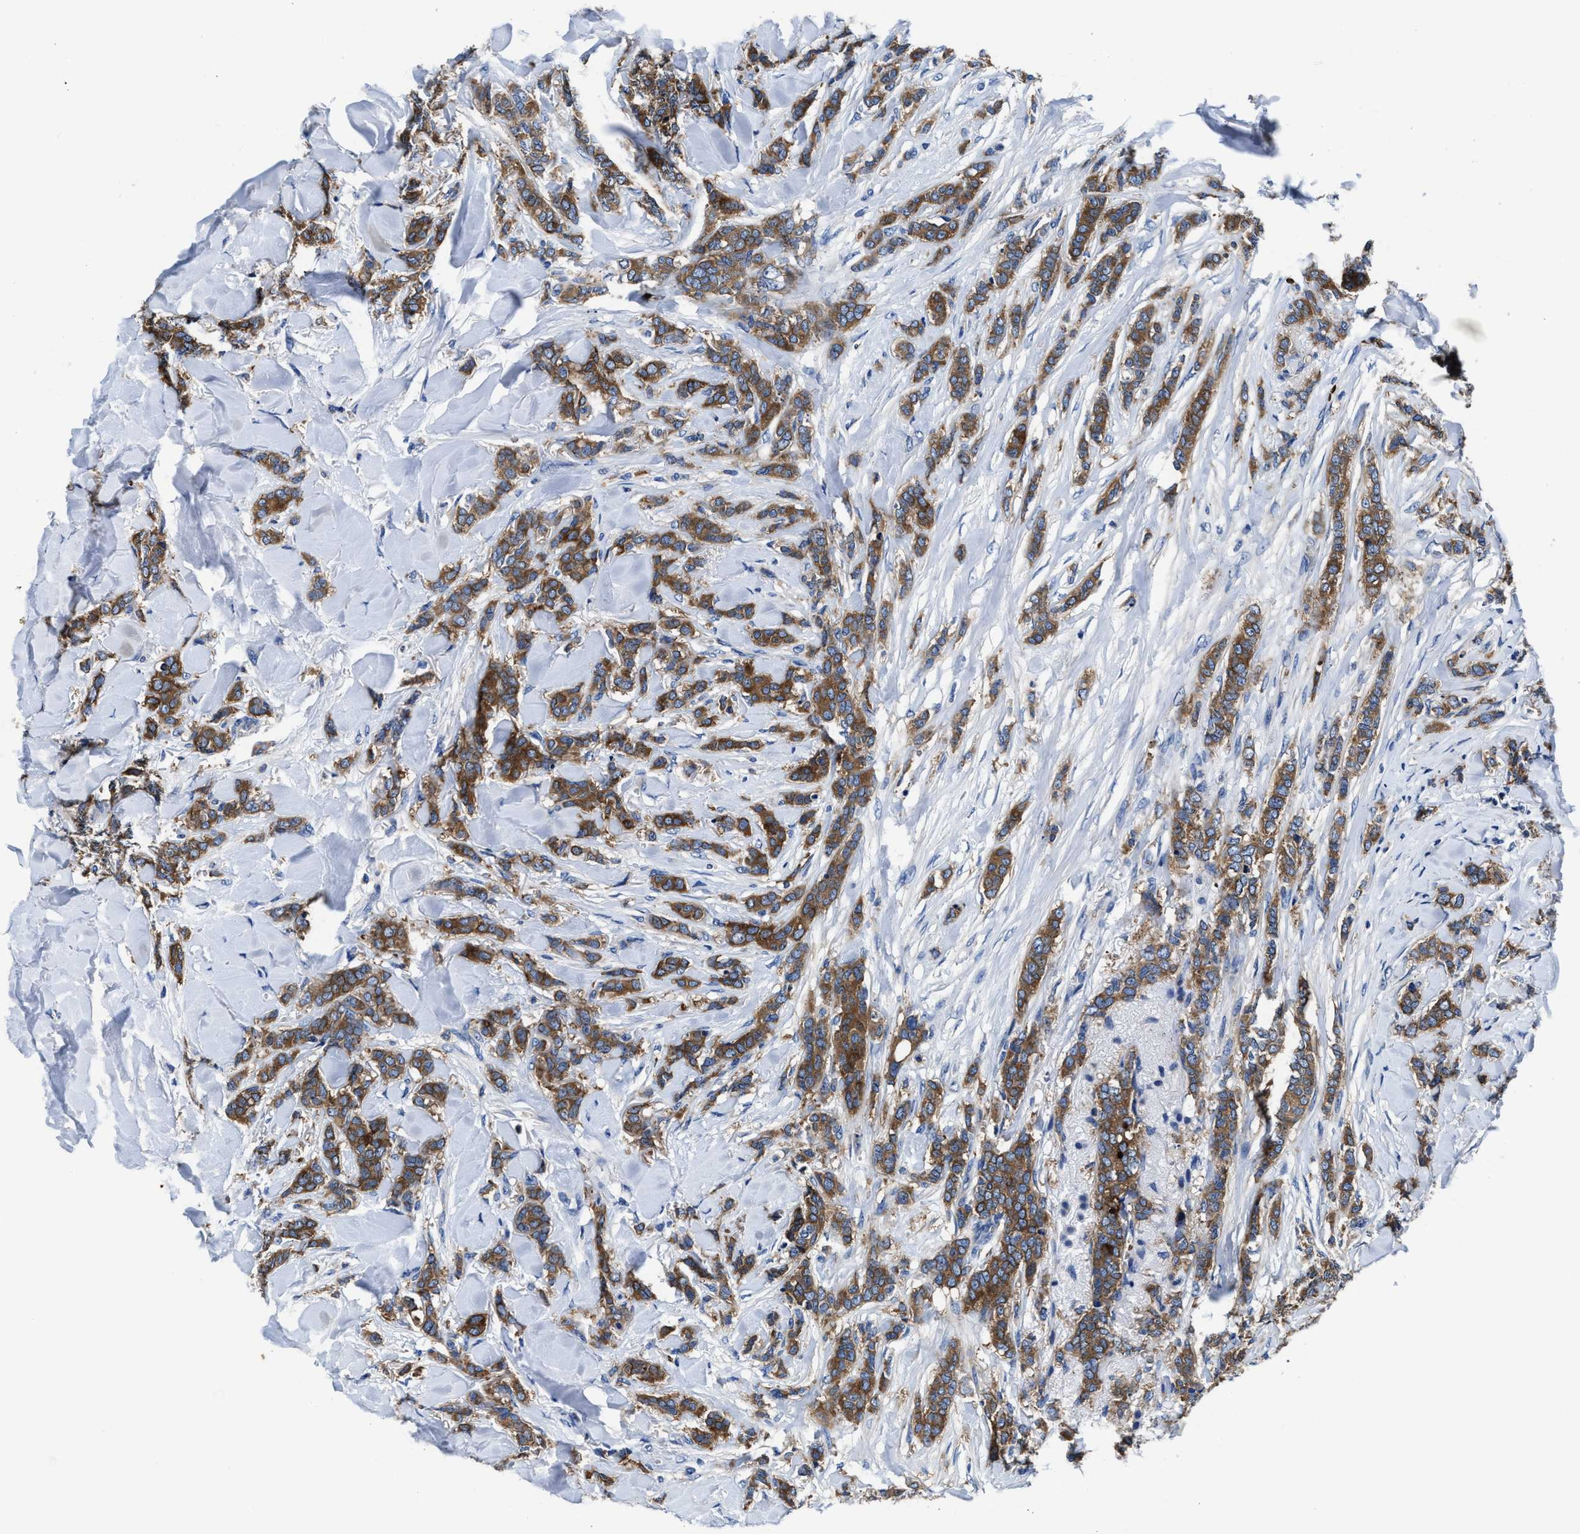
{"staining": {"intensity": "strong", "quantity": ">75%", "location": "cytoplasmic/membranous"}, "tissue": "breast cancer", "cell_type": "Tumor cells", "image_type": "cancer", "snomed": [{"axis": "morphology", "description": "Lobular carcinoma"}, {"axis": "topography", "description": "Skin"}, {"axis": "topography", "description": "Breast"}], "caption": "Lobular carcinoma (breast) stained with a protein marker exhibits strong staining in tumor cells.", "gene": "PHLPP1", "patient": {"sex": "female", "age": 46}}